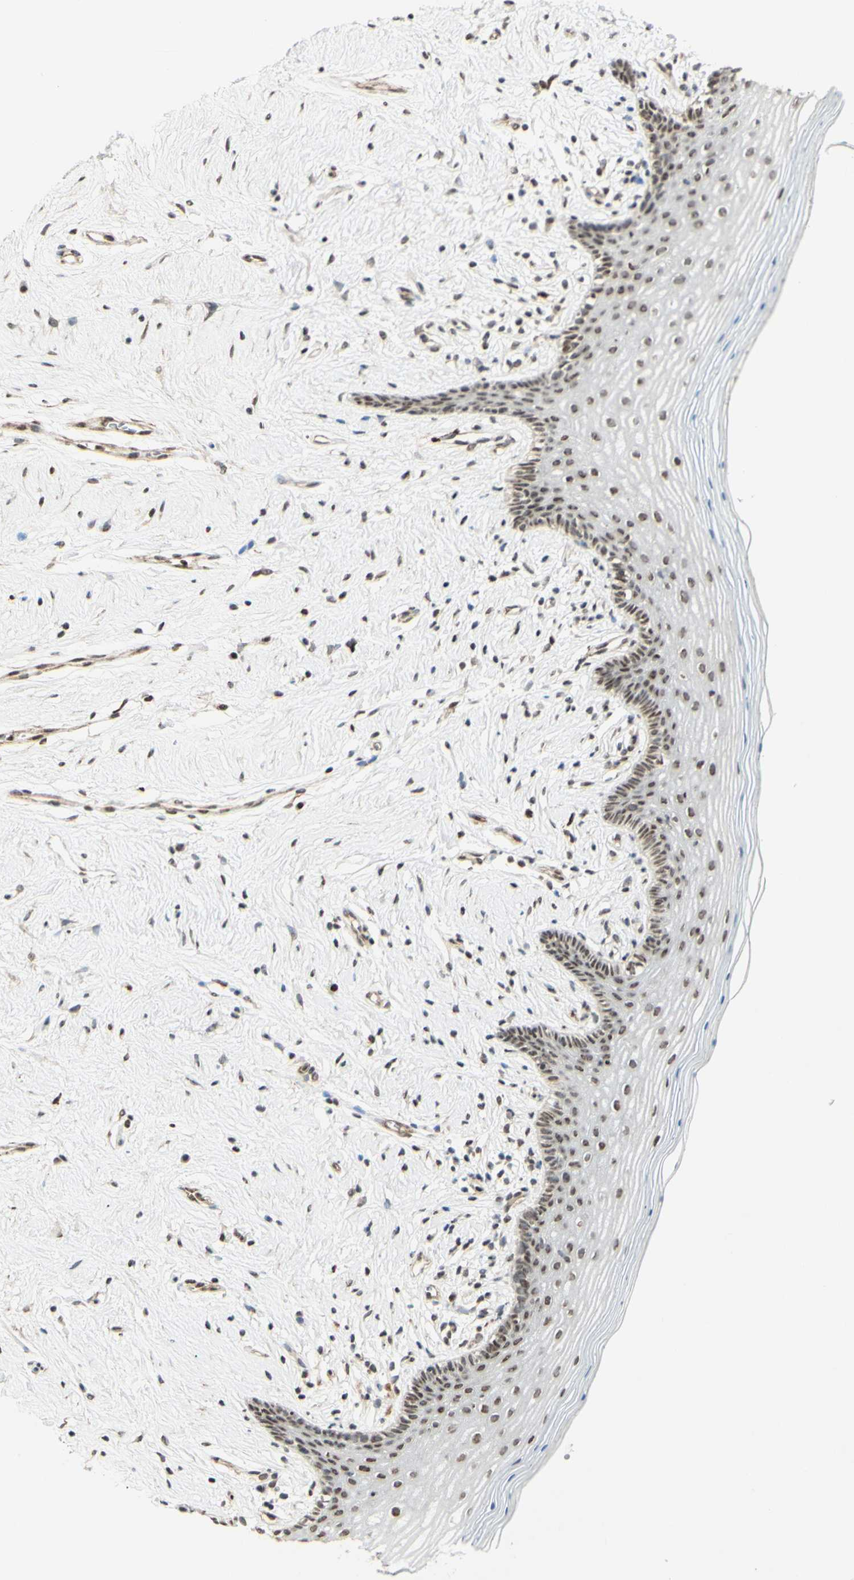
{"staining": {"intensity": "moderate", "quantity": ">75%", "location": "nuclear"}, "tissue": "vagina", "cell_type": "Squamous epithelial cells", "image_type": "normal", "snomed": [{"axis": "morphology", "description": "Normal tissue, NOS"}, {"axis": "topography", "description": "Vagina"}], "caption": "Brown immunohistochemical staining in normal vagina displays moderate nuclear positivity in about >75% of squamous epithelial cells.", "gene": "ZMYM6", "patient": {"sex": "female", "age": 44}}